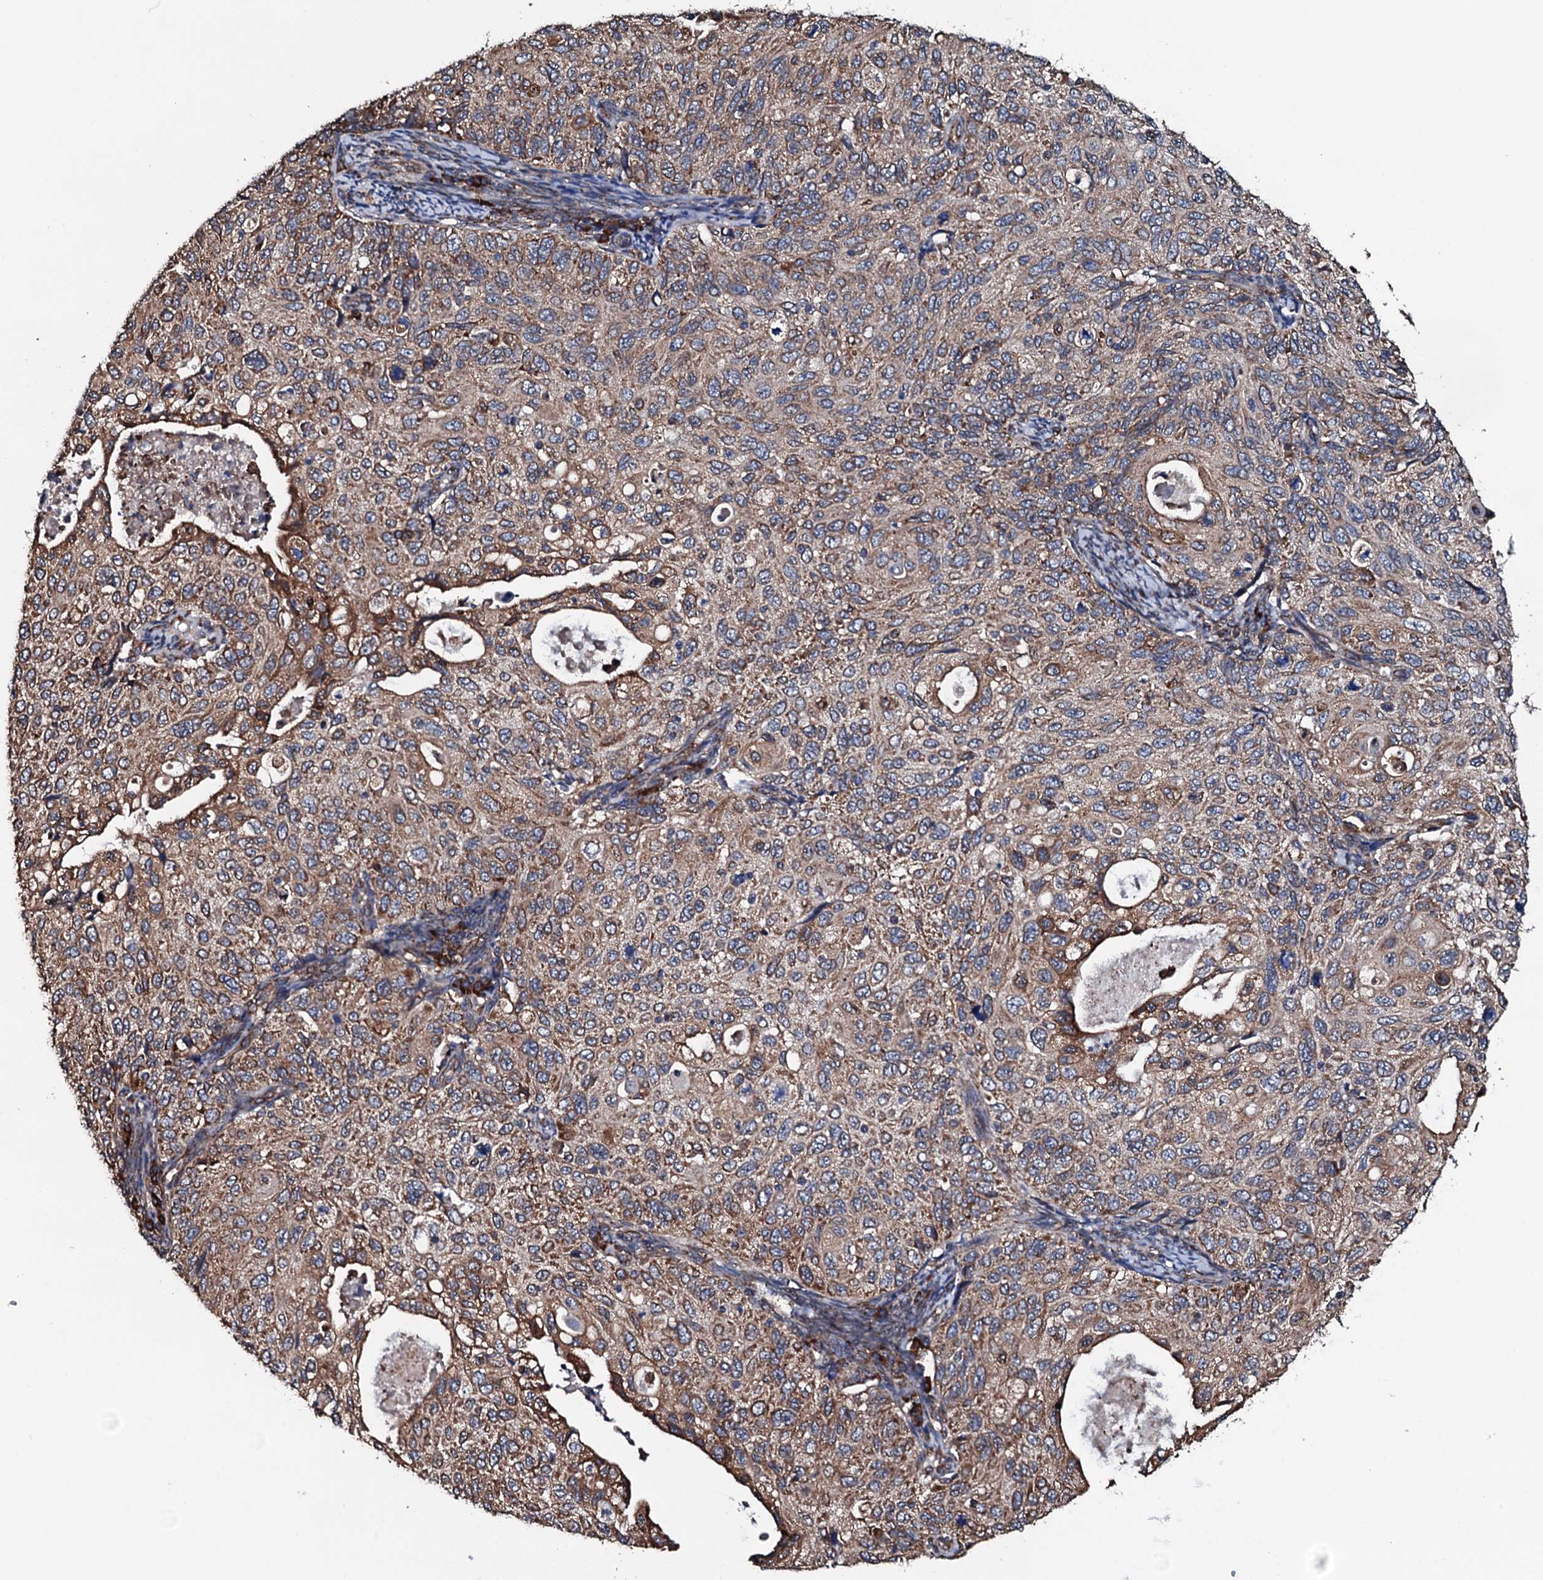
{"staining": {"intensity": "moderate", "quantity": ">75%", "location": "cytoplasmic/membranous"}, "tissue": "cervical cancer", "cell_type": "Tumor cells", "image_type": "cancer", "snomed": [{"axis": "morphology", "description": "Squamous cell carcinoma, NOS"}, {"axis": "topography", "description": "Cervix"}], "caption": "Immunohistochemistry (IHC) image of neoplastic tissue: squamous cell carcinoma (cervical) stained using immunohistochemistry exhibits medium levels of moderate protein expression localized specifically in the cytoplasmic/membranous of tumor cells, appearing as a cytoplasmic/membranous brown color.", "gene": "RAB12", "patient": {"sex": "female", "age": 70}}